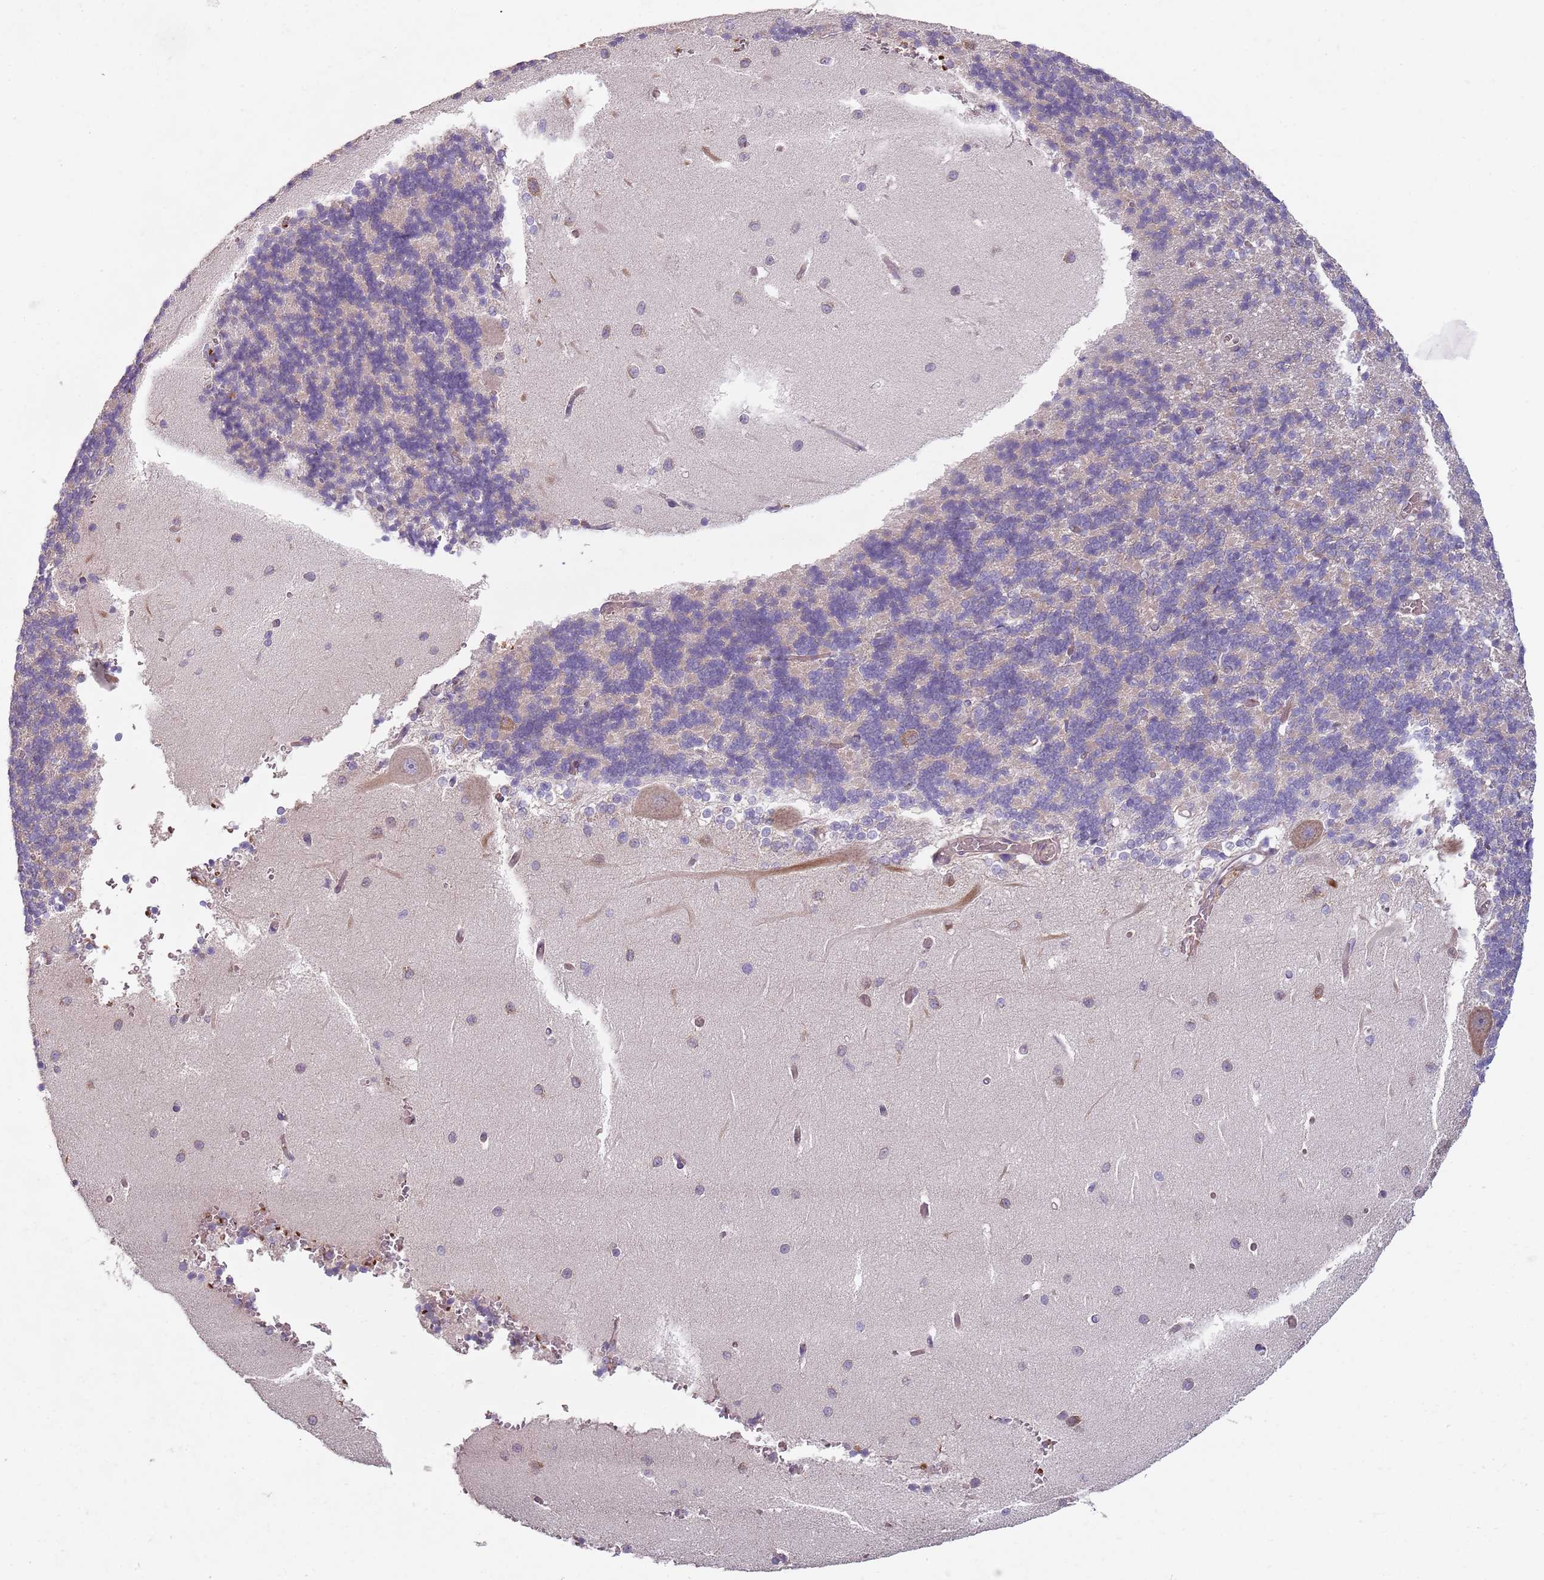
{"staining": {"intensity": "negative", "quantity": "none", "location": "none"}, "tissue": "cerebellum", "cell_type": "Cells in granular layer", "image_type": "normal", "snomed": [{"axis": "morphology", "description": "Normal tissue, NOS"}, {"axis": "topography", "description": "Cerebellum"}], "caption": "High power microscopy micrograph of an immunohistochemistry photomicrograph of normal cerebellum, revealing no significant staining in cells in granular layer.", "gene": "SPATA2", "patient": {"sex": "male", "age": 37}}